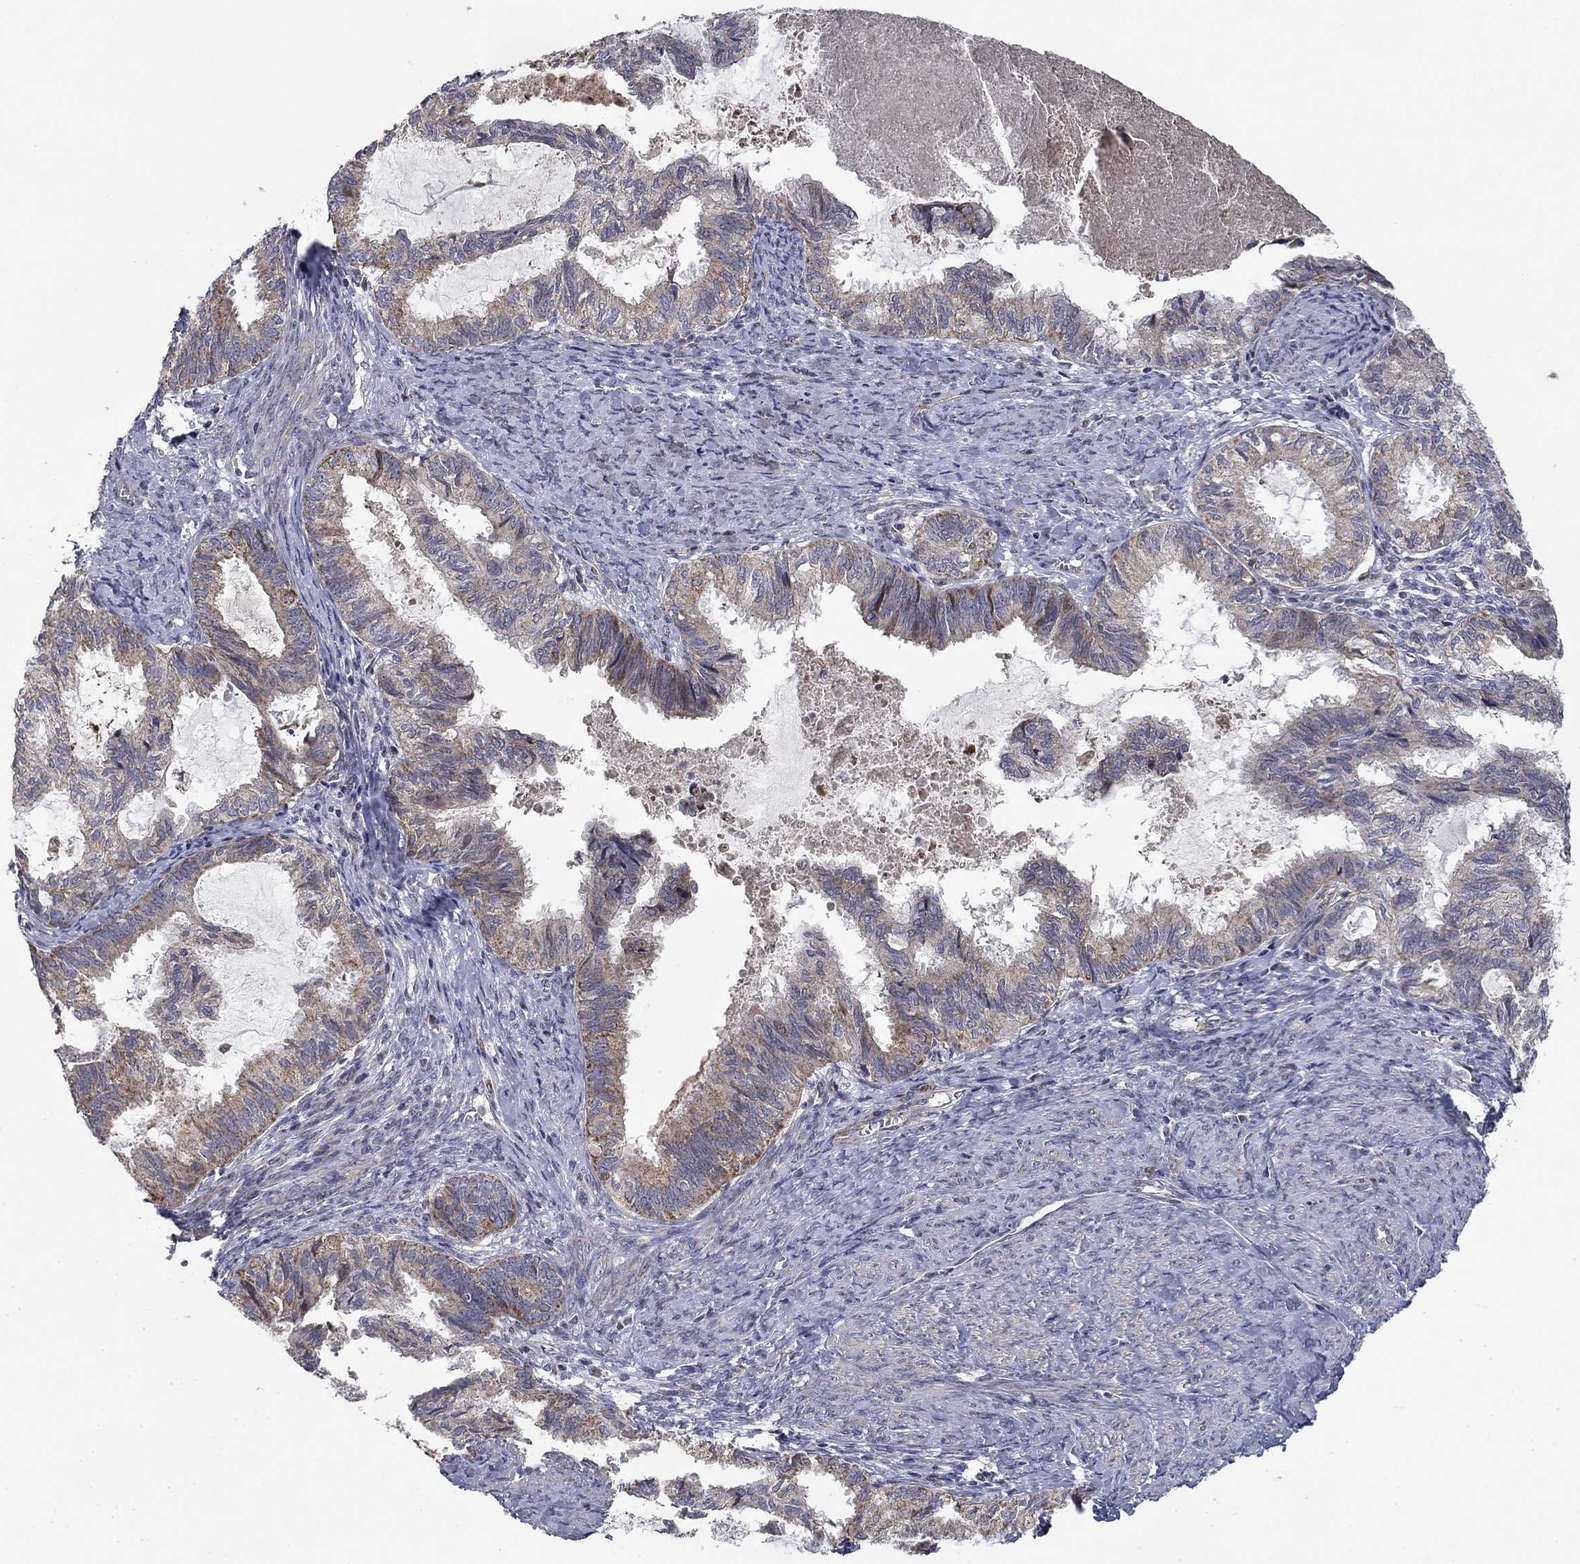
{"staining": {"intensity": "moderate", "quantity": "<25%", "location": "cytoplasmic/membranous"}, "tissue": "endometrial cancer", "cell_type": "Tumor cells", "image_type": "cancer", "snomed": [{"axis": "morphology", "description": "Adenocarcinoma, NOS"}, {"axis": "topography", "description": "Endometrium"}], "caption": "Endometrial adenocarcinoma stained with a brown dye shows moderate cytoplasmic/membranous positive expression in approximately <25% of tumor cells.", "gene": "MMAA", "patient": {"sex": "female", "age": 86}}